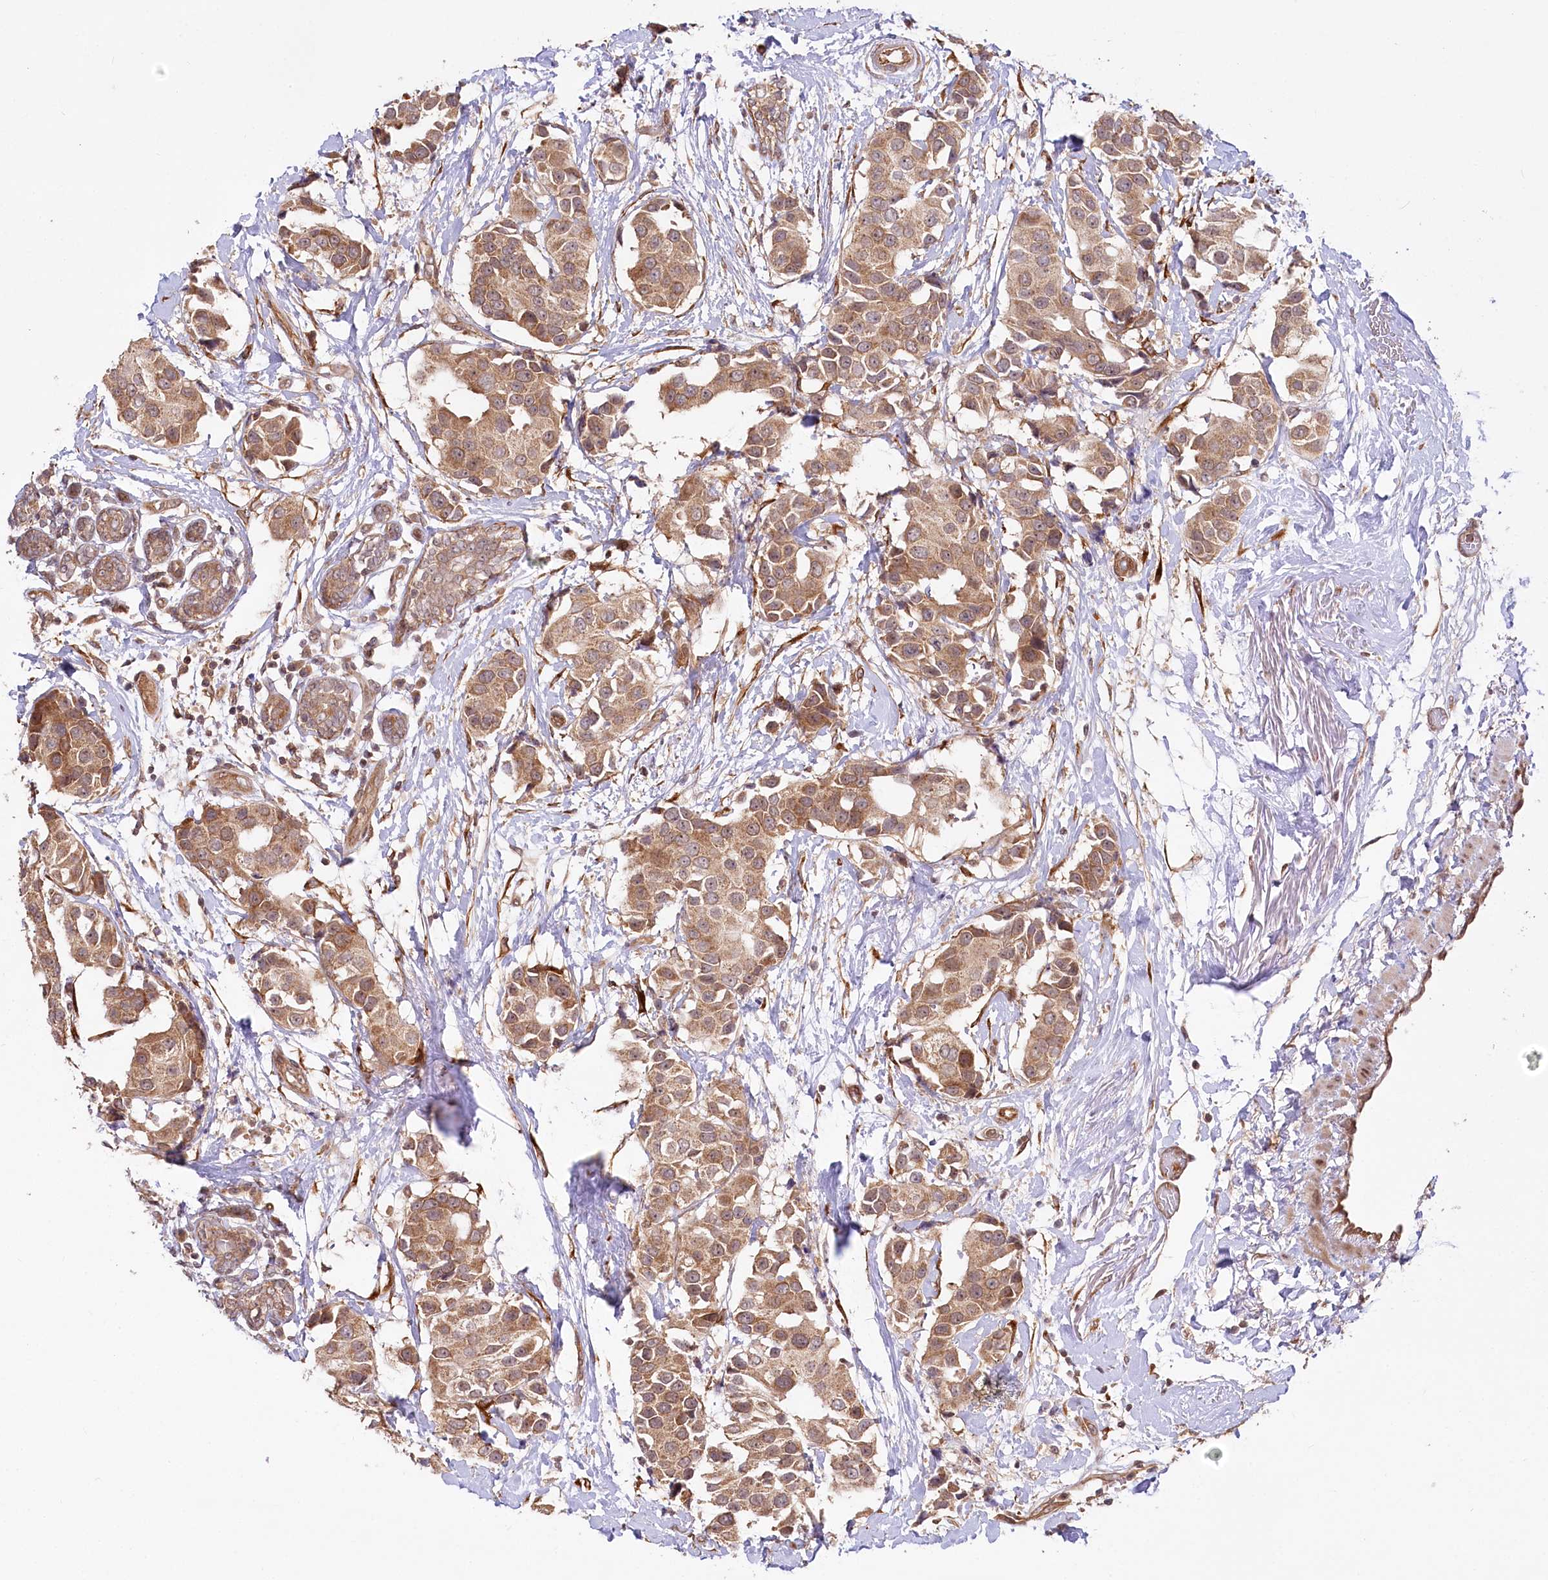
{"staining": {"intensity": "moderate", "quantity": ">75%", "location": "cytoplasmic/membranous"}, "tissue": "breast cancer", "cell_type": "Tumor cells", "image_type": "cancer", "snomed": [{"axis": "morphology", "description": "Normal tissue, NOS"}, {"axis": "morphology", "description": "Duct carcinoma"}, {"axis": "topography", "description": "Breast"}], "caption": "An image of breast cancer (invasive ductal carcinoma) stained for a protein shows moderate cytoplasmic/membranous brown staining in tumor cells. (DAB (3,3'-diaminobenzidine) = brown stain, brightfield microscopy at high magnification).", "gene": "CEP70", "patient": {"sex": "female", "age": 39}}